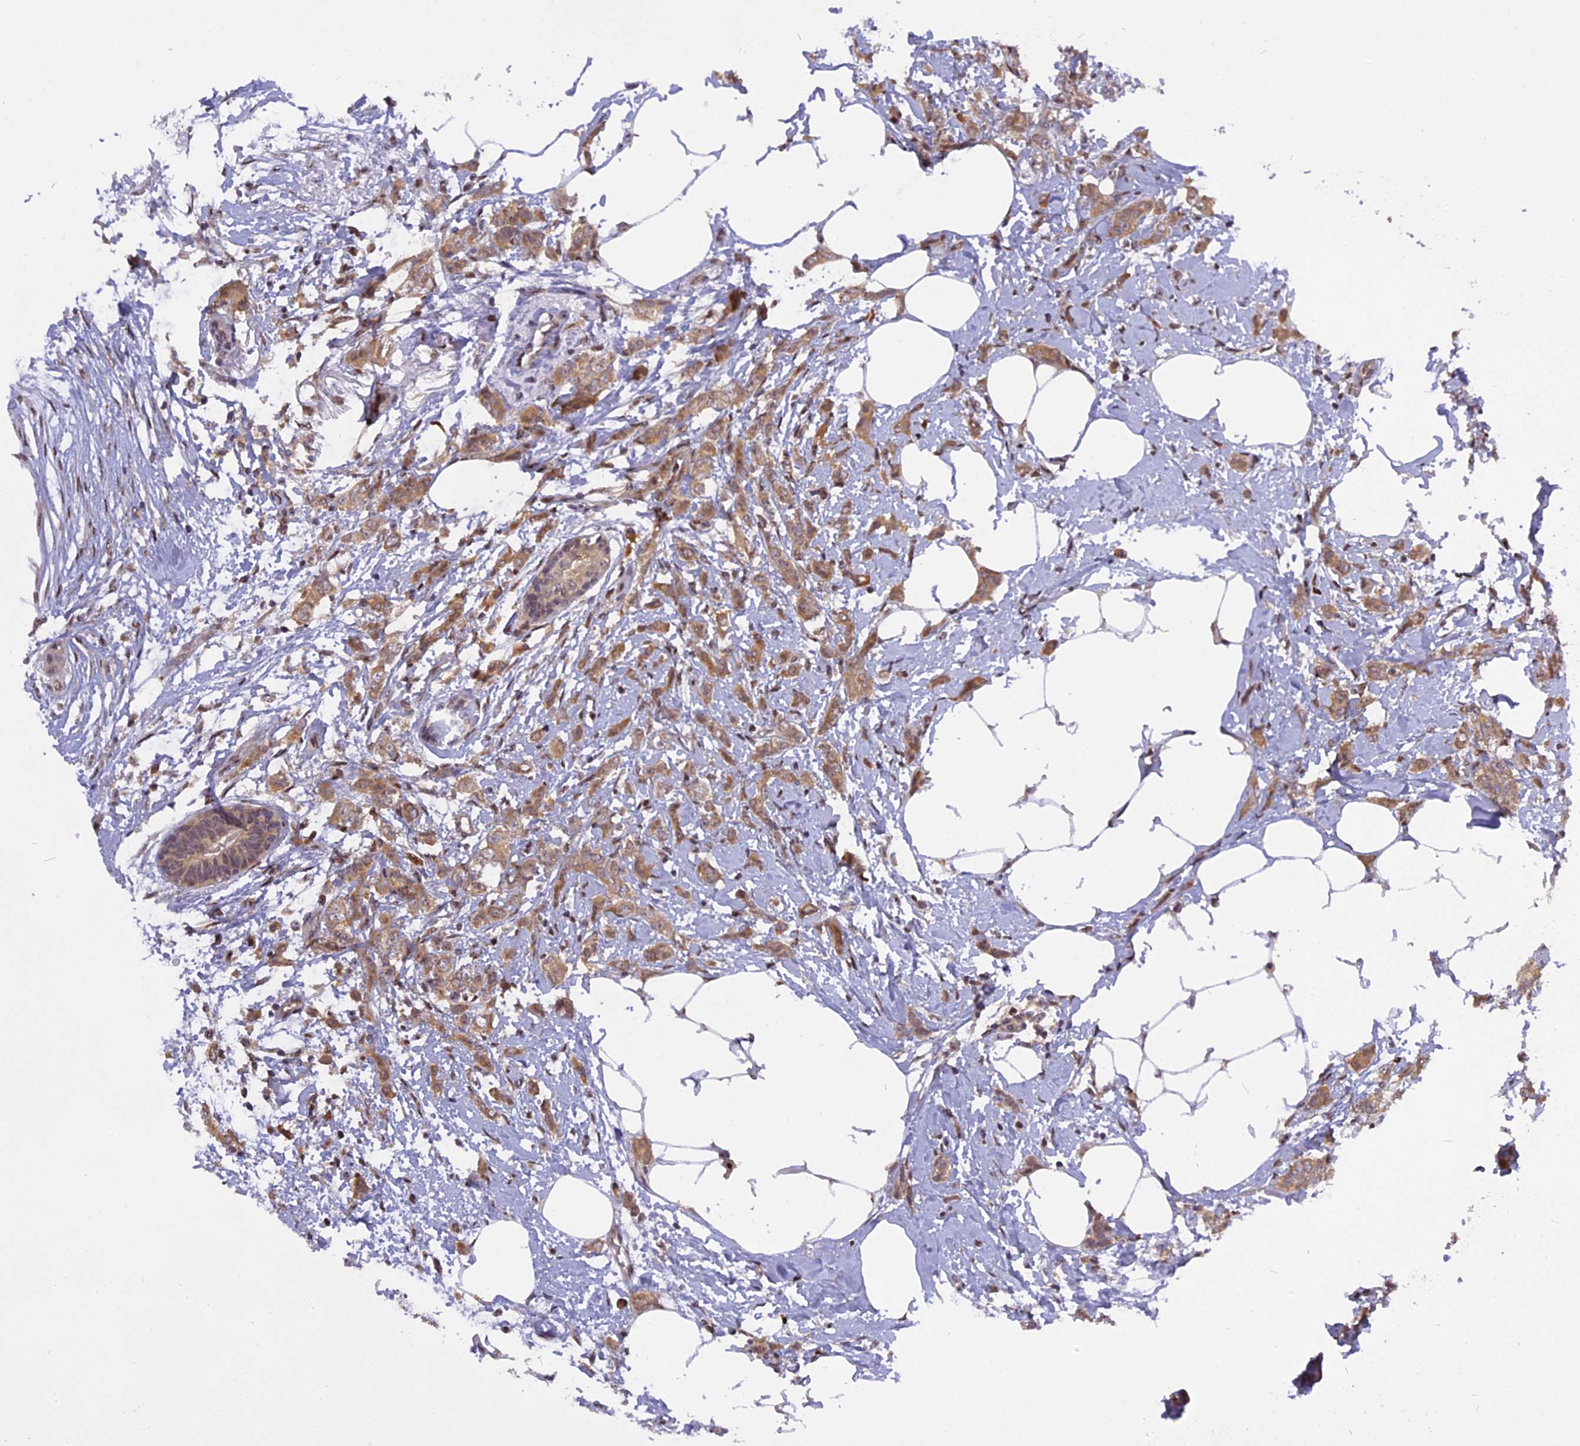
{"staining": {"intensity": "moderate", "quantity": ">75%", "location": "cytoplasmic/membranous"}, "tissue": "breast cancer", "cell_type": "Tumor cells", "image_type": "cancer", "snomed": [{"axis": "morphology", "description": "Duct carcinoma"}, {"axis": "topography", "description": "Breast"}], "caption": "IHC photomicrograph of breast cancer (infiltrating ductal carcinoma) stained for a protein (brown), which reveals medium levels of moderate cytoplasmic/membranous positivity in approximately >75% of tumor cells.", "gene": "RABGGTA", "patient": {"sex": "female", "age": 72}}